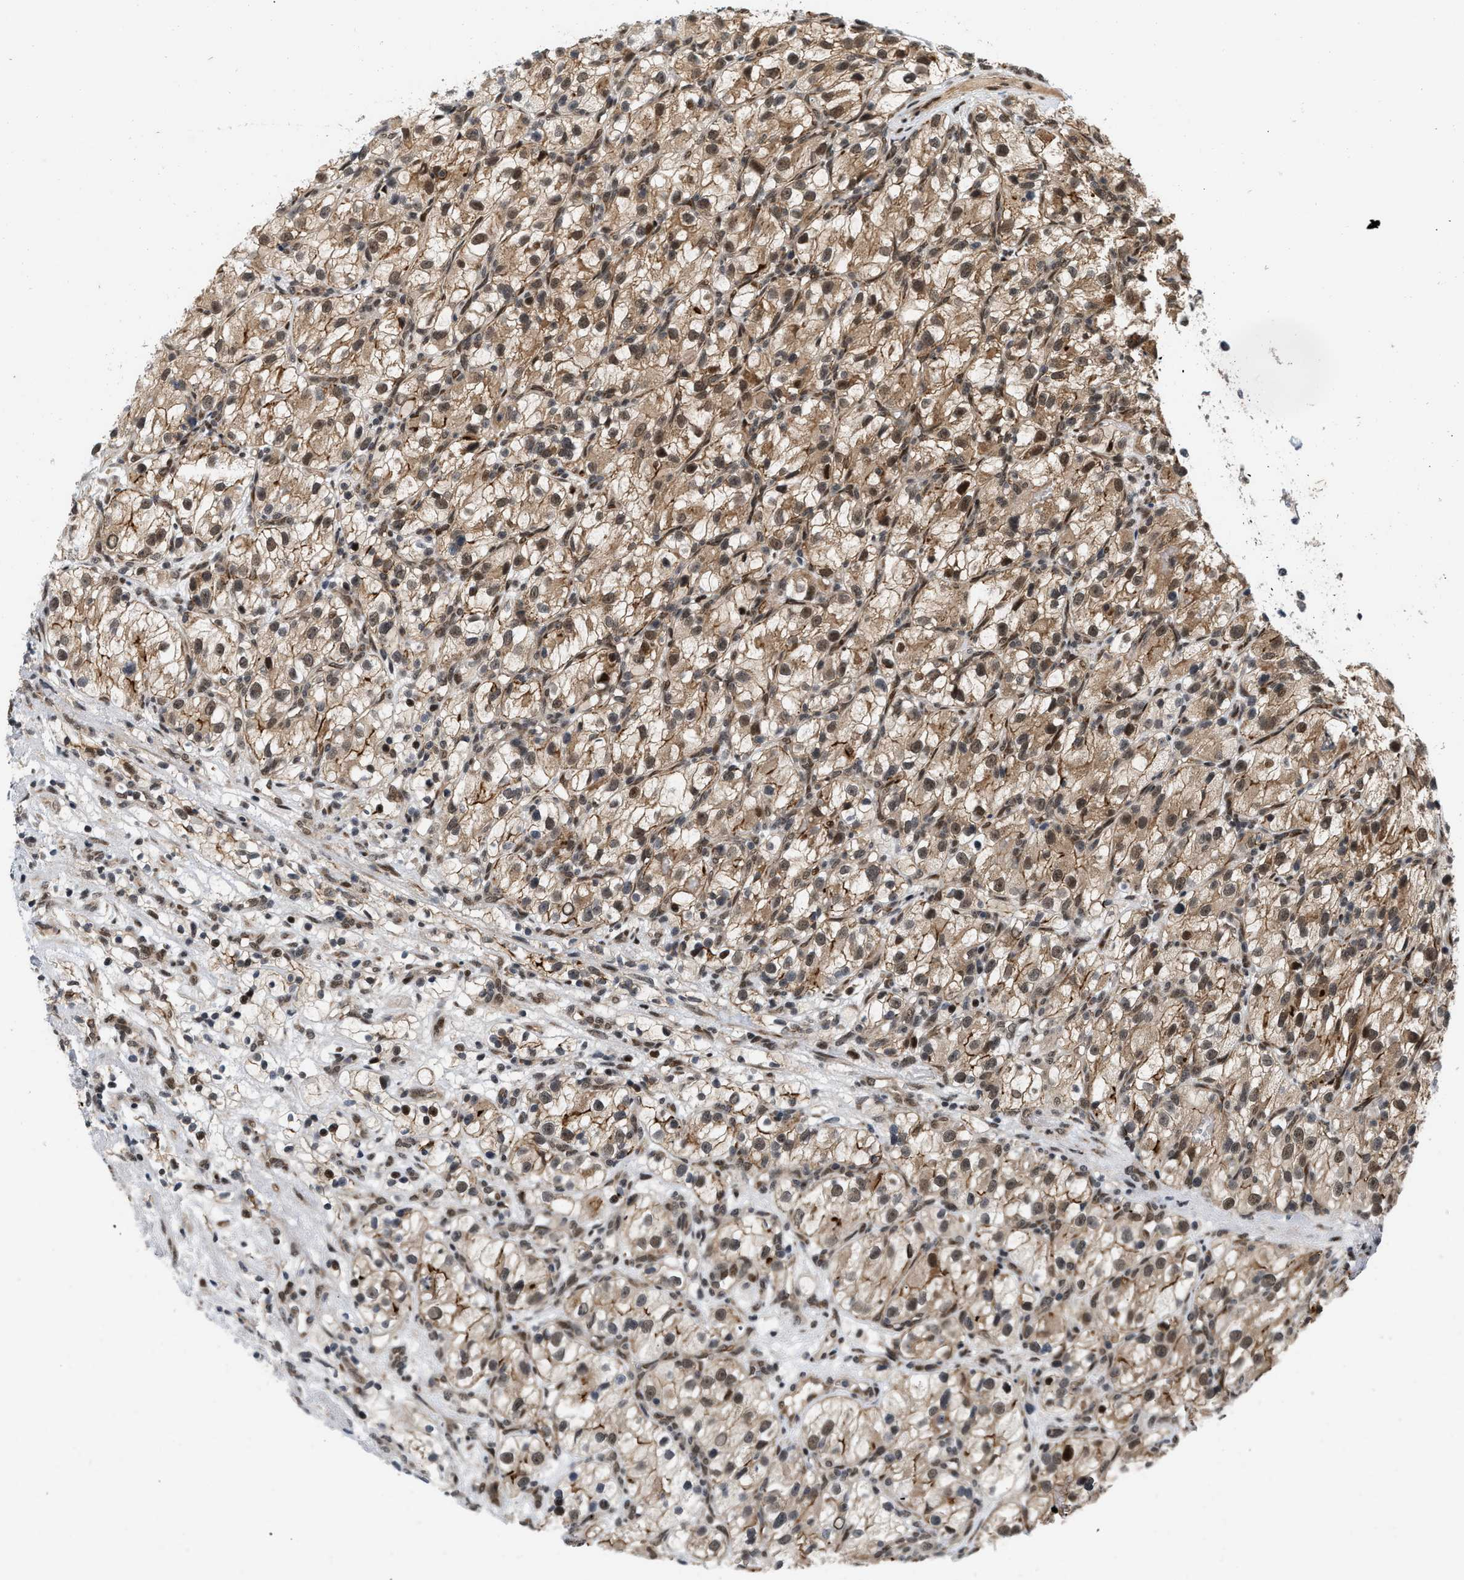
{"staining": {"intensity": "moderate", "quantity": ">75%", "location": "cytoplasmic/membranous,nuclear"}, "tissue": "renal cancer", "cell_type": "Tumor cells", "image_type": "cancer", "snomed": [{"axis": "morphology", "description": "Adenocarcinoma, NOS"}, {"axis": "topography", "description": "Kidney"}], "caption": "A photomicrograph of renal adenocarcinoma stained for a protein exhibits moderate cytoplasmic/membranous and nuclear brown staining in tumor cells.", "gene": "ANKRD11", "patient": {"sex": "female", "age": 57}}